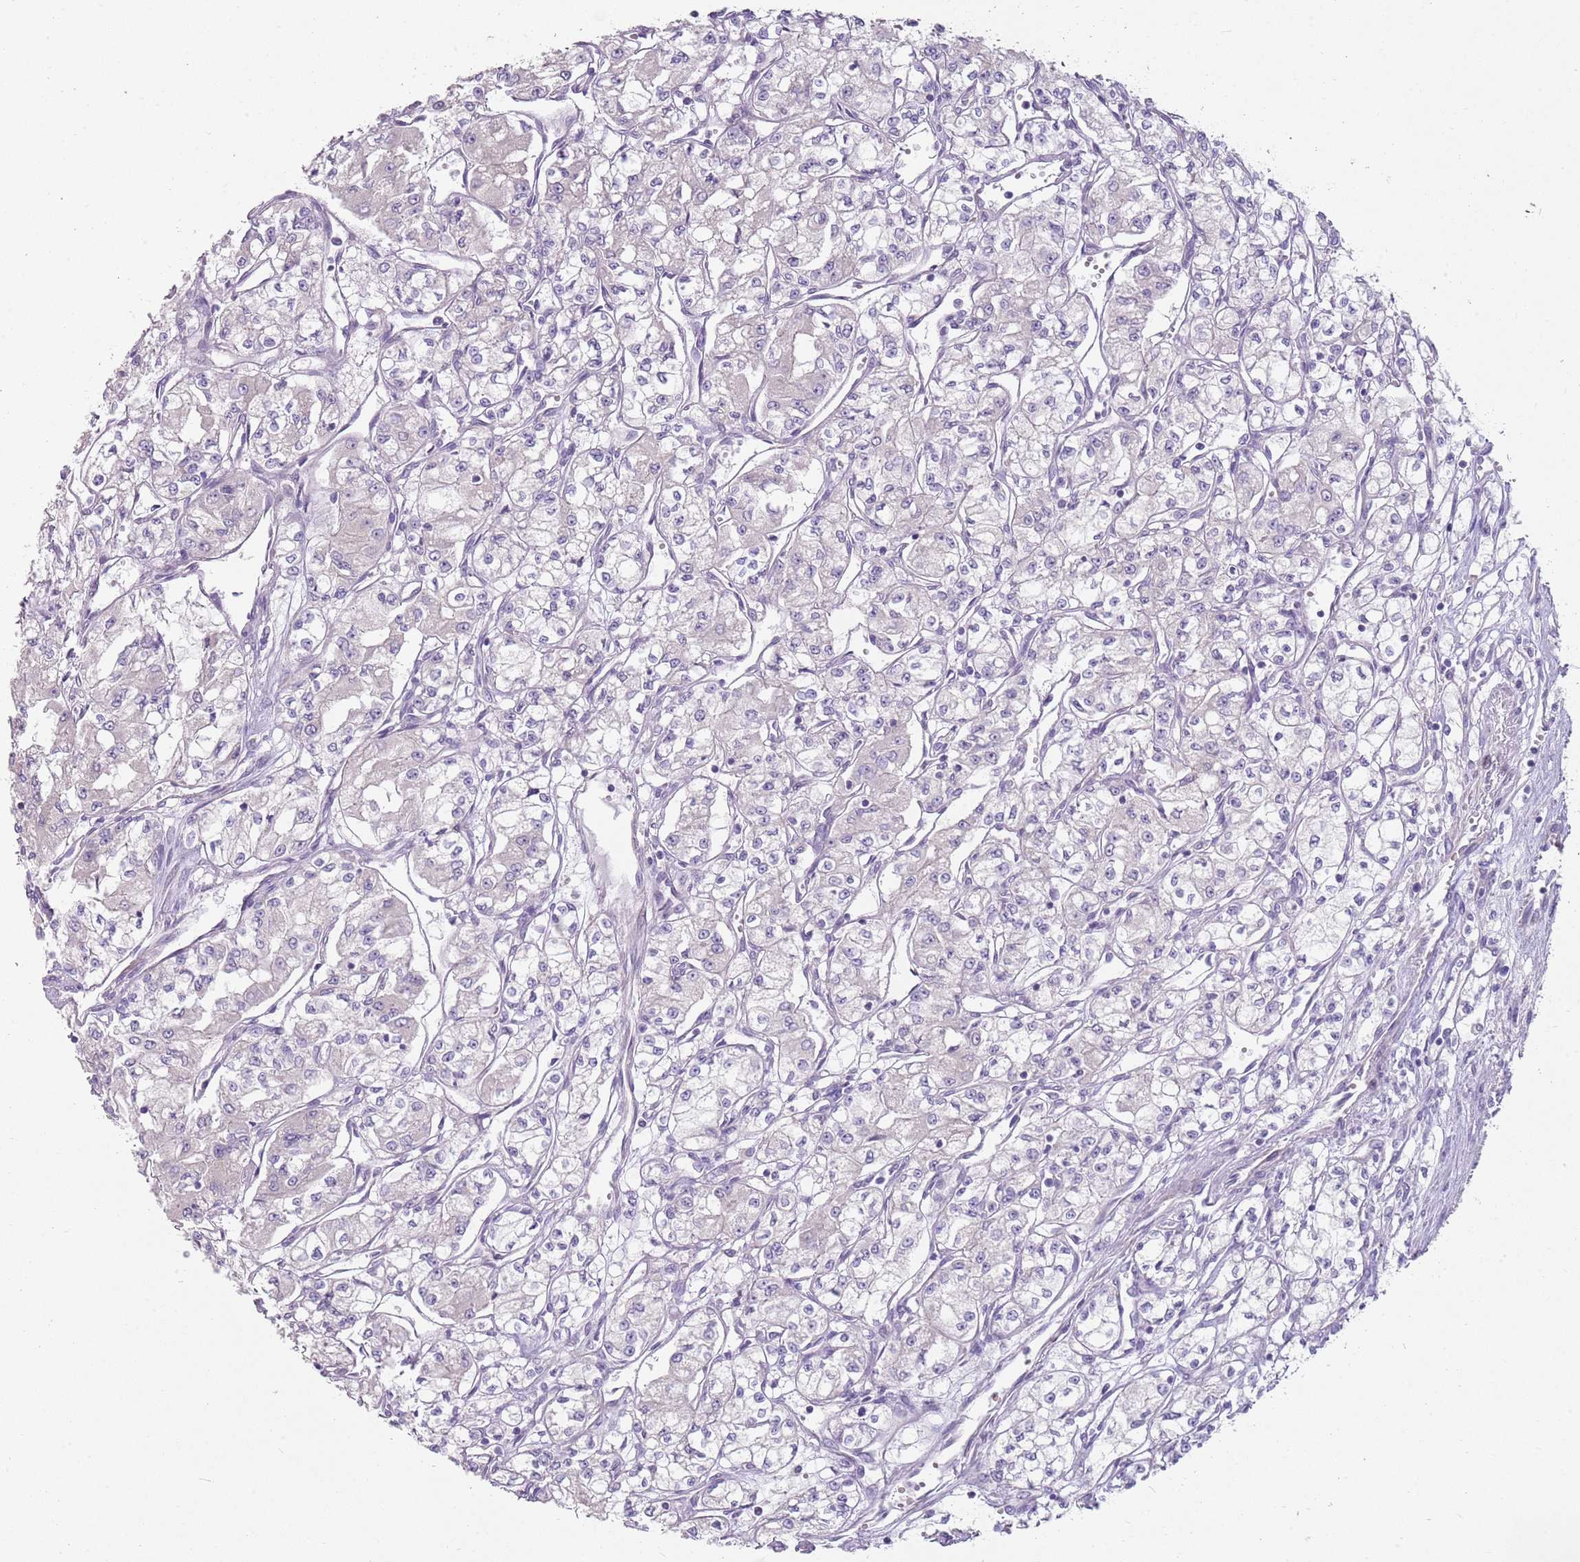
{"staining": {"intensity": "negative", "quantity": "none", "location": "none"}, "tissue": "renal cancer", "cell_type": "Tumor cells", "image_type": "cancer", "snomed": [{"axis": "morphology", "description": "Adenocarcinoma, NOS"}, {"axis": "topography", "description": "Kidney"}], "caption": "Tumor cells show no significant protein expression in renal adenocarcinoma. (Brightfield microscopy of DAB immunohistochemistry at high magnification).", "gene": "ZNF583", "patient": {"sex": "male", "age": 59}}